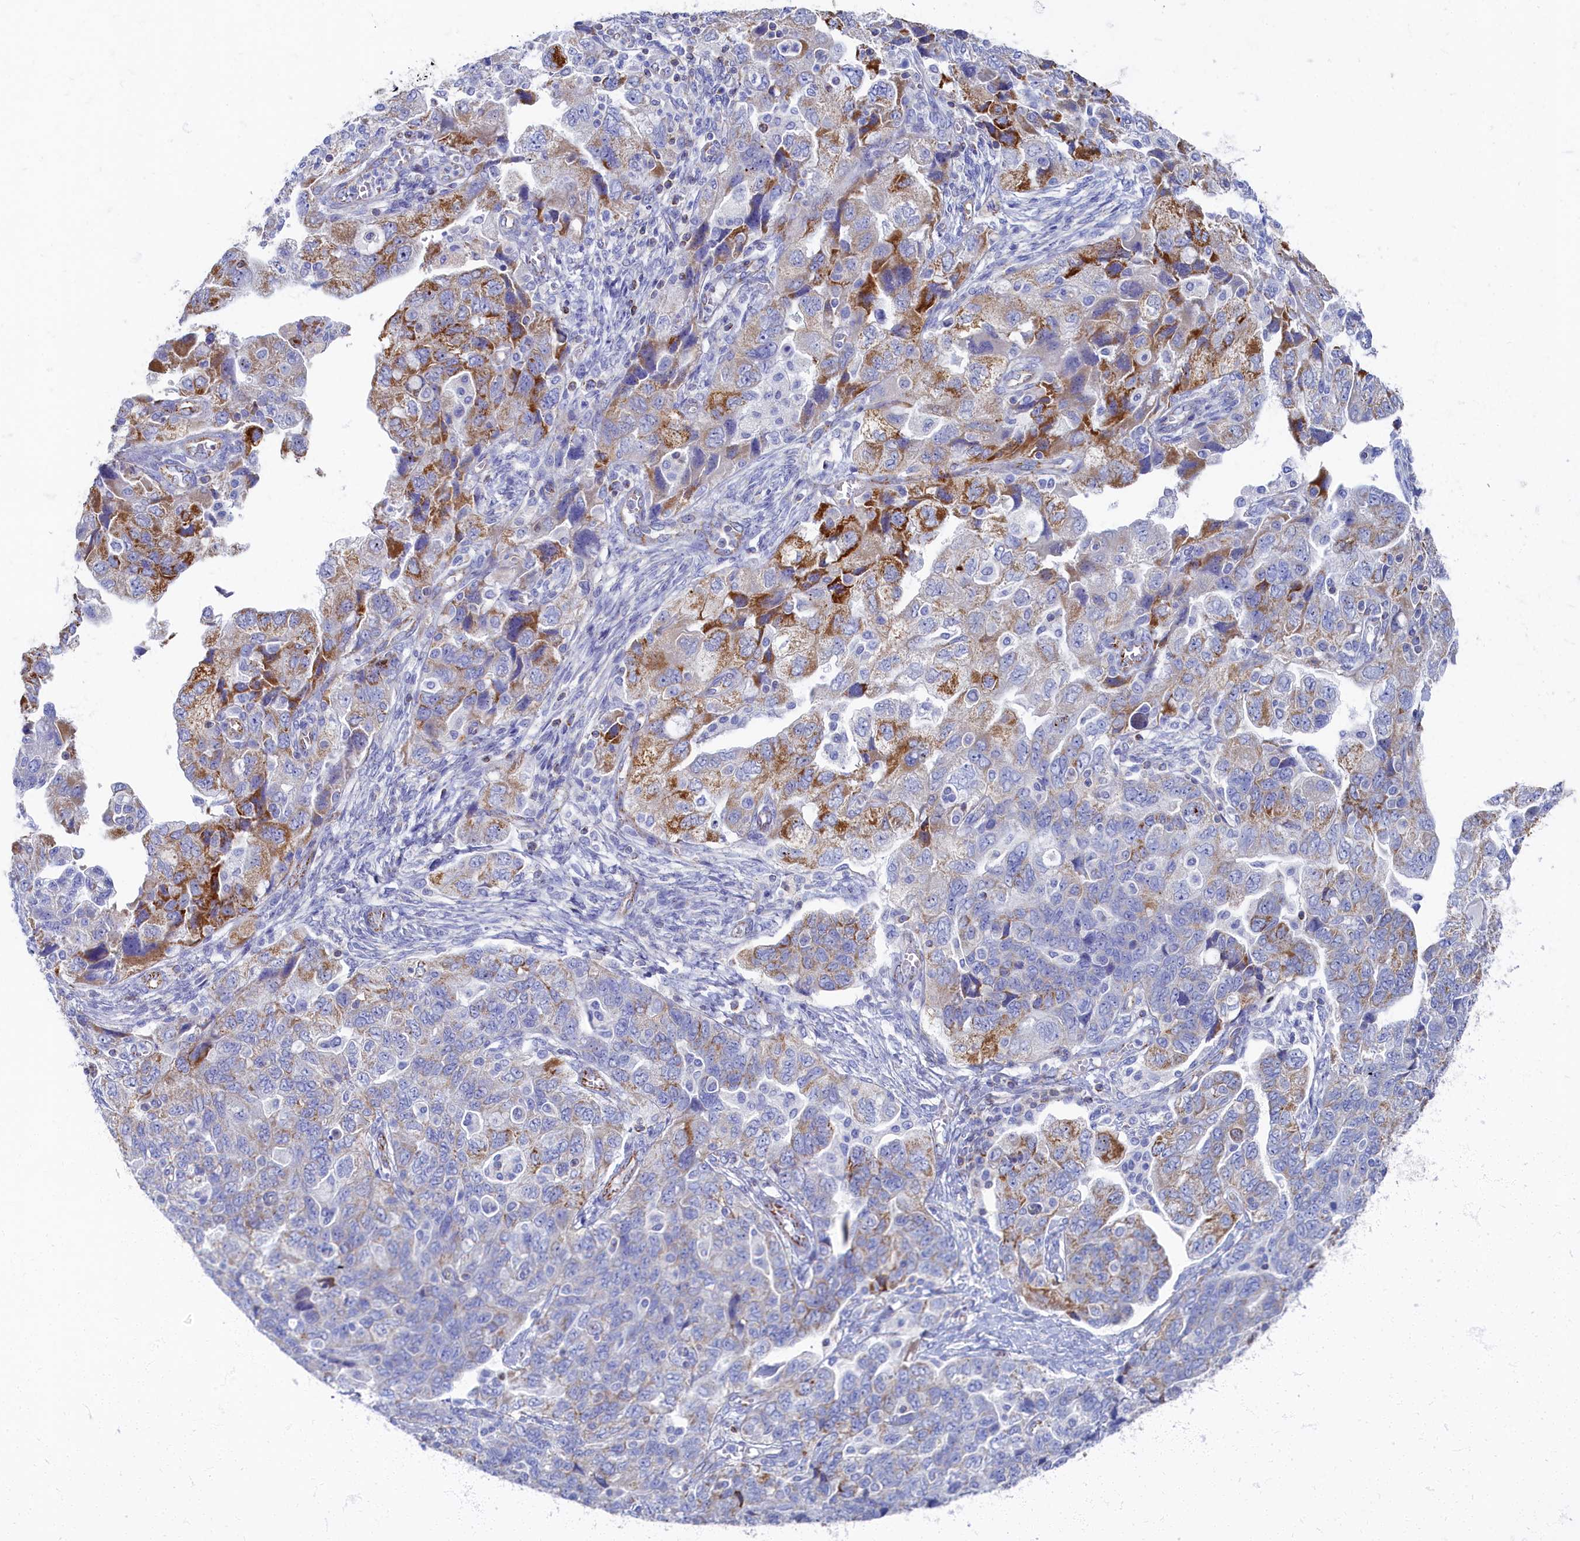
{"staining": {"intensity": "strong", "quantity": "<25%", "location": "cytoplasmic/membranous"}, "tissue": "ovarian cancer", "cell_type": "Tumor cells", "image_type": "cancer", "snomed": [{"axis": "morphology", "description": "Carcinoma, NOS"}, {"axis": "morphology", "description": "Cystadenocarcinoma, serous, NOS"}, {"axis": "topography", "description": "Ovary"}], "caption": "IHC micrograph of ovarian cancer (serous cystadenocarcinoma) stained for a protein (brown), which exhibits medium levels of strong cytoplasmic/membranous expression in about <25% of tumor cells.", "gene": "OCIAD2", "patient": {"sex": "female", "age": 69}}